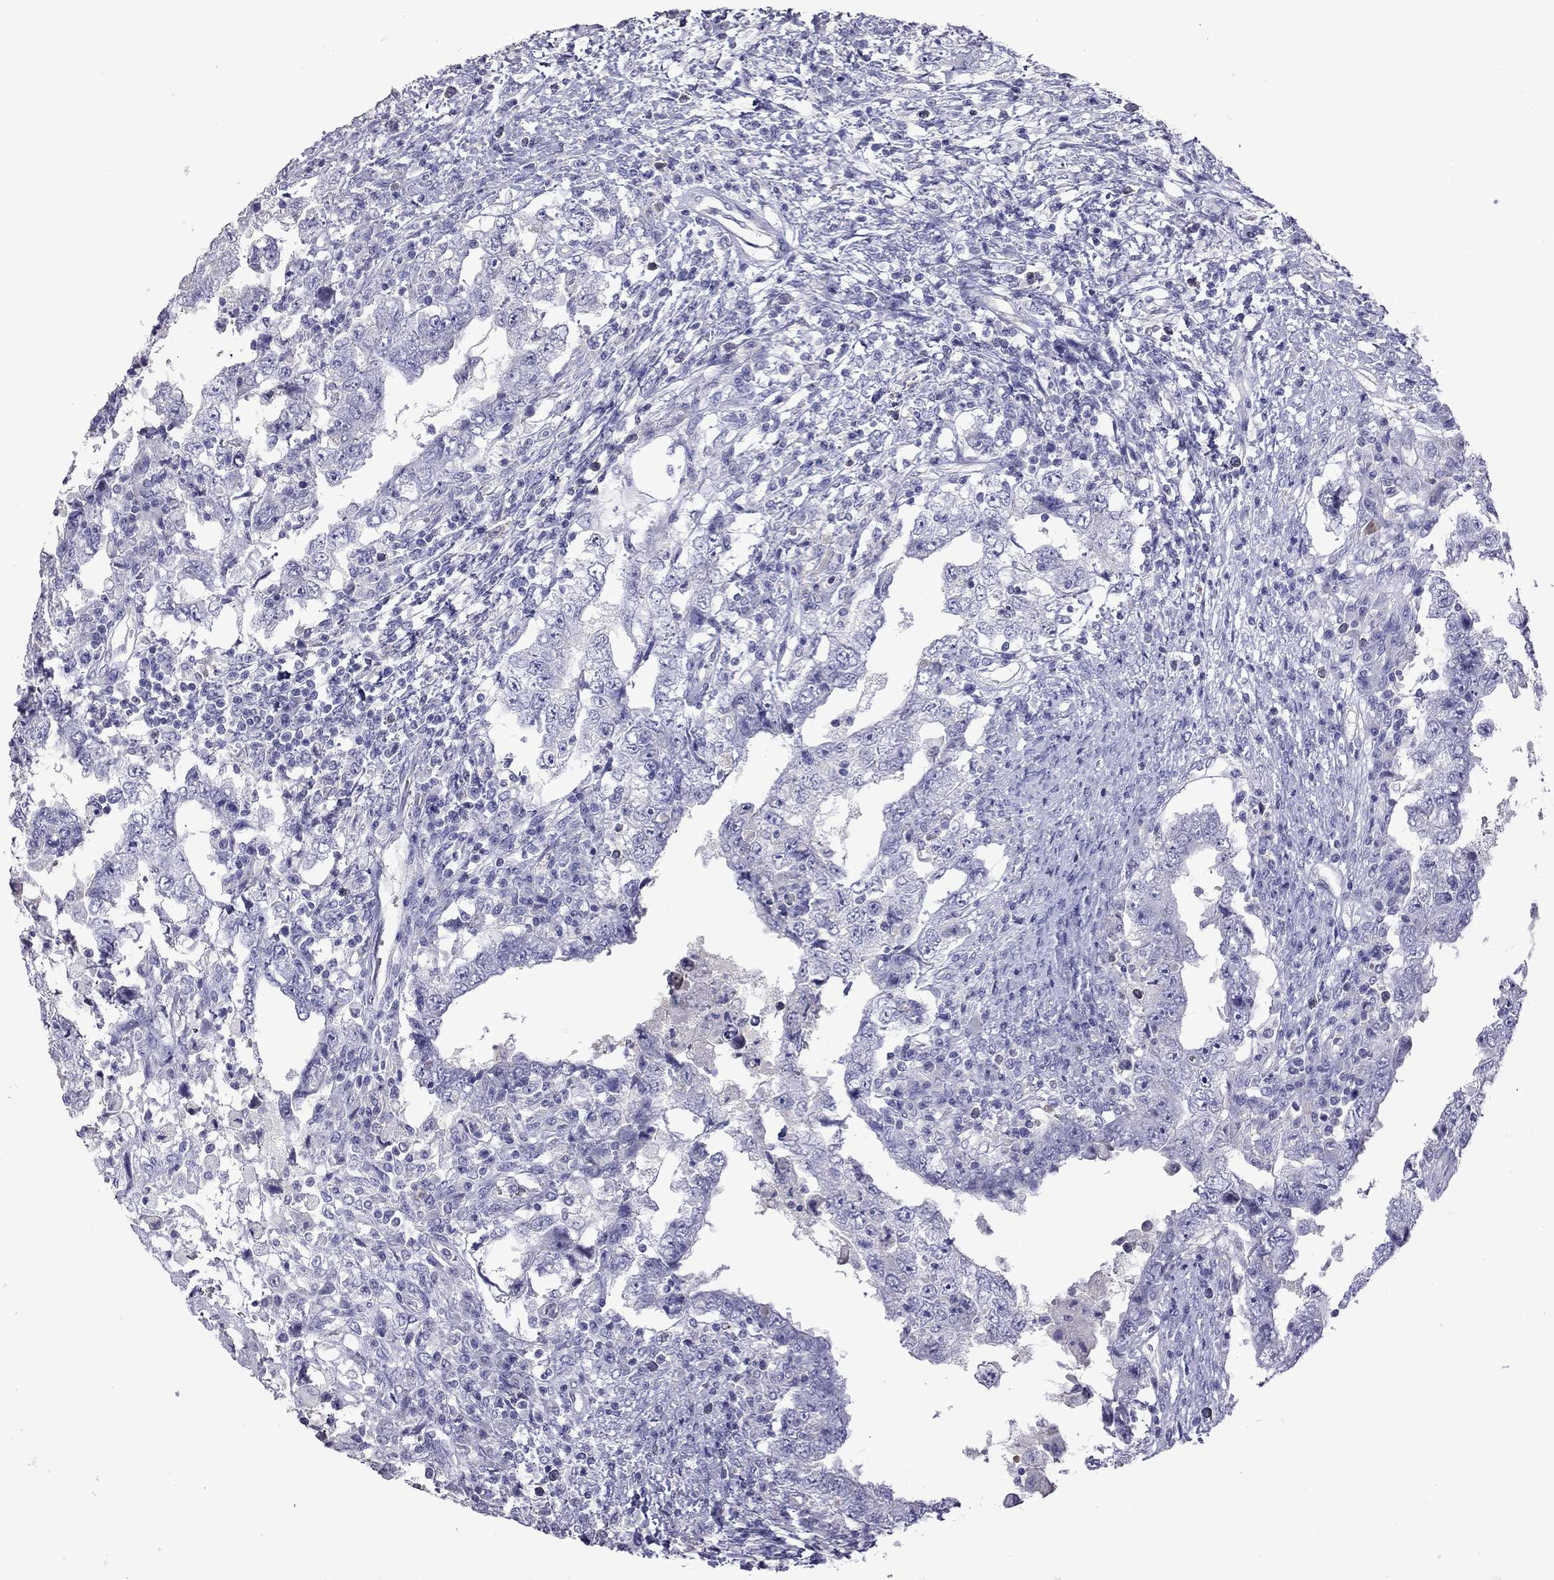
{"staining": {"intensity": "negative", "quantity": "none", "location": "none"}, "tissue": "testis cancer", "cell_type": "Tumor cells", "image_type": "cancer", "snomed": [{"axis": "morphology", "description": "Carcinoma, Embryonal, NOS"}, {"axis": "topography", "description": "Testis"}], "caption": "This is an immunohistochemistry (IHC) photomicrograph of embryonal carcinoma (testis). There is no expression in tumor cells.", "gene": "FEZ1", "patient": {"sex": "male", "age": 26}}